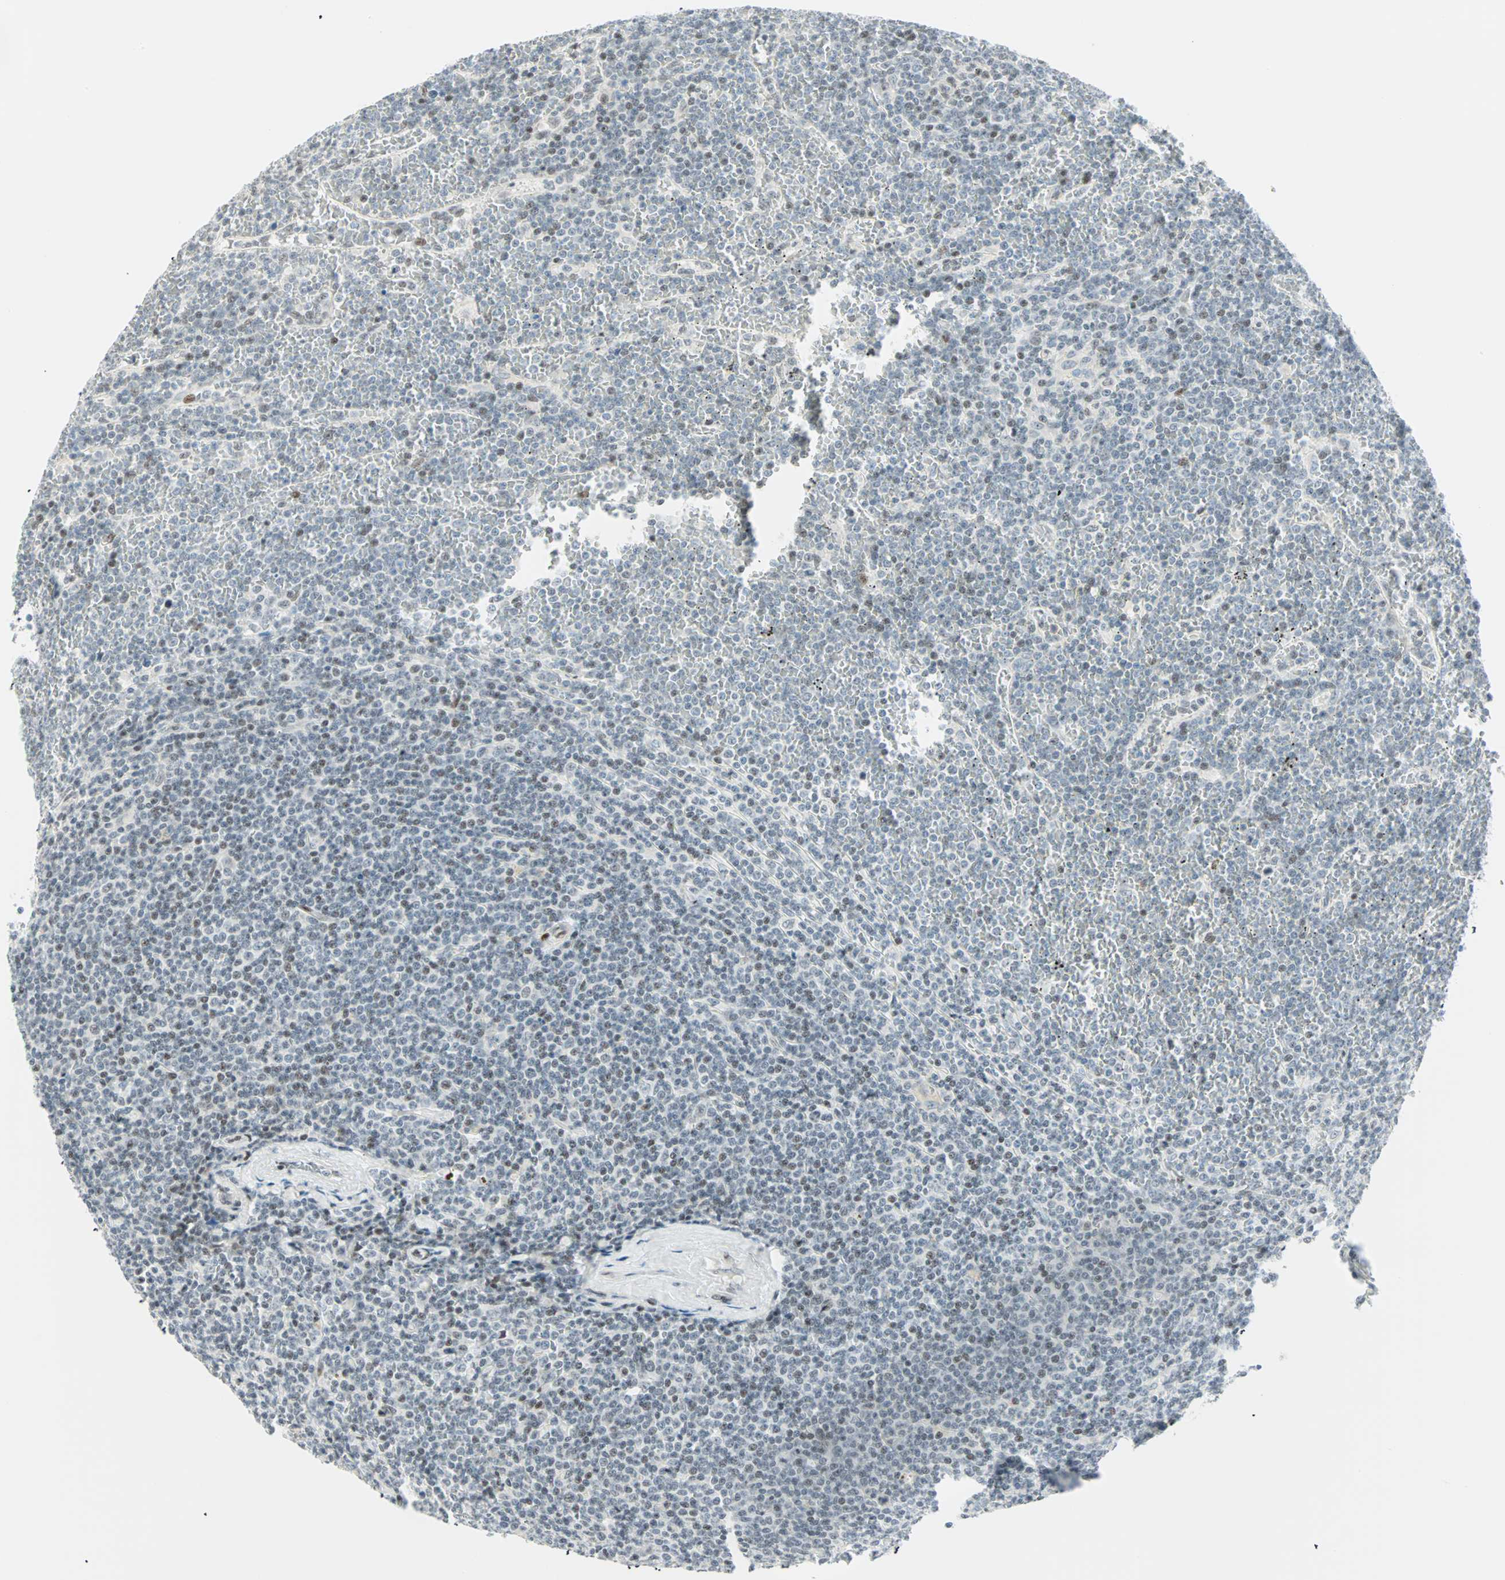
{"staining": {"intensity": "weak", "quantity": "25%-75%", "location": "nuclear"}, "tissue": "lymphoma", "cell_type": "Tumor cells", "image_type": "cancer", "snomed": [{"axis": "morphology", "description": "Malignant lymphoma, non-Hodgkin's type, Low grade"}, {"axis": "topography", "description": "Spleen"}], "caption": "DAB (3,3'-diaminobenzidine) immunohistochemical staining of low-grade malignant lymphoma, non-Hodgkin's type reveals weak nuclear protein staining in approximately 25%-75% of tumor cells. Nuclei are stained in blue.", "gene": "PKNOX1", "patient": {"sex": "female", "age": 19}}